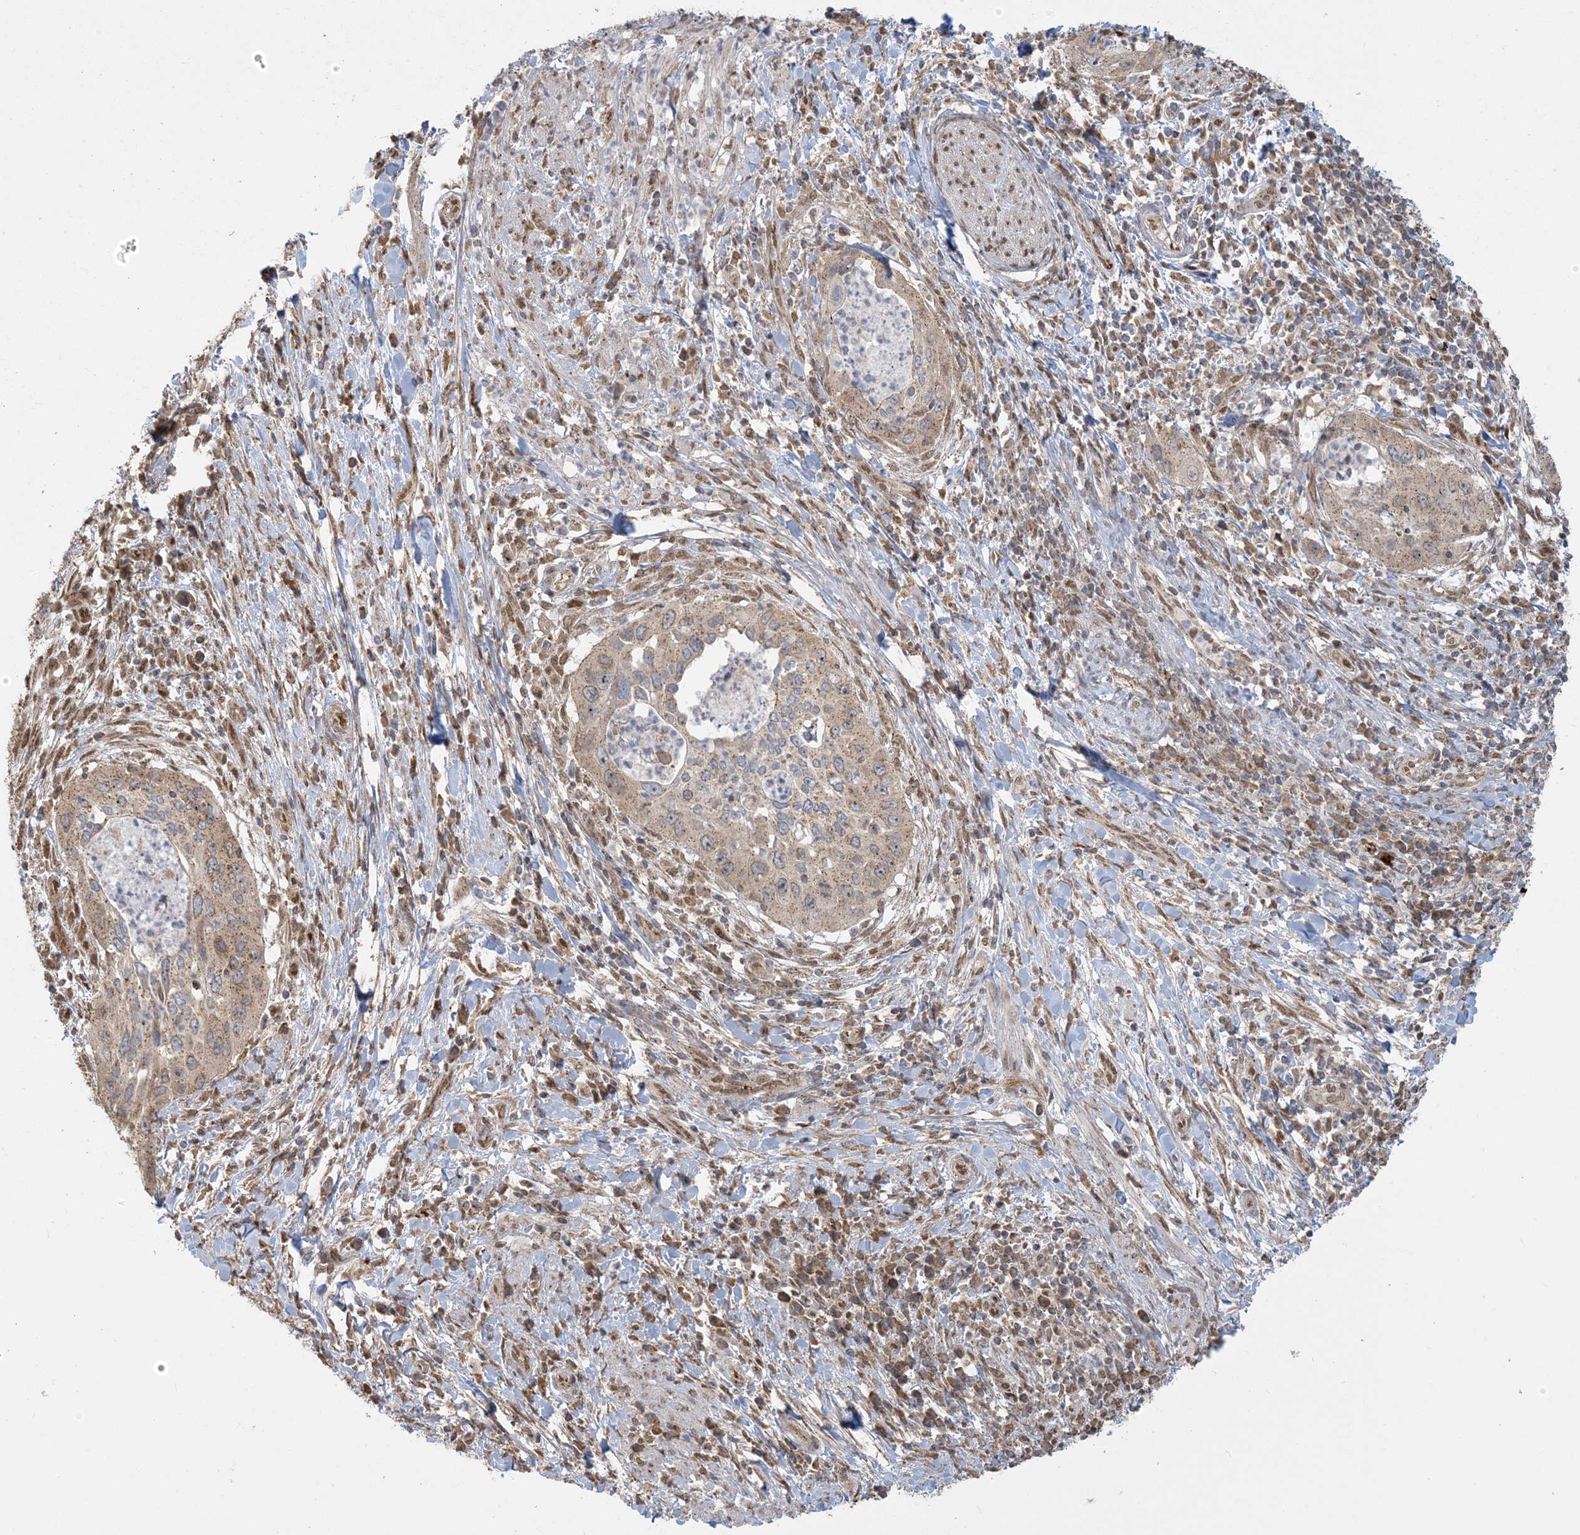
{"staining": {"intensity": "weak", "quantity": "25%-75%", "location": "cytoplasmic/membranous"}, "tissue": "cervical cancer", "cell_type": "Tumor cells", "image_type": "cancer", "snomed": [{"axis": "morphology", "description": "Squamous cell carcinoma, NOS"}, {"axis": "topography", "description": "Cervix"}], "caption": "Protein staining by IHC displays weak cytoplasmic/membranous positivity in approximately 25%-75% of tumor cells in cervical cancer (squamous cell carcinoma).", "gene": "ABCF3", "patient": {"sex": "female", "age": 38}}